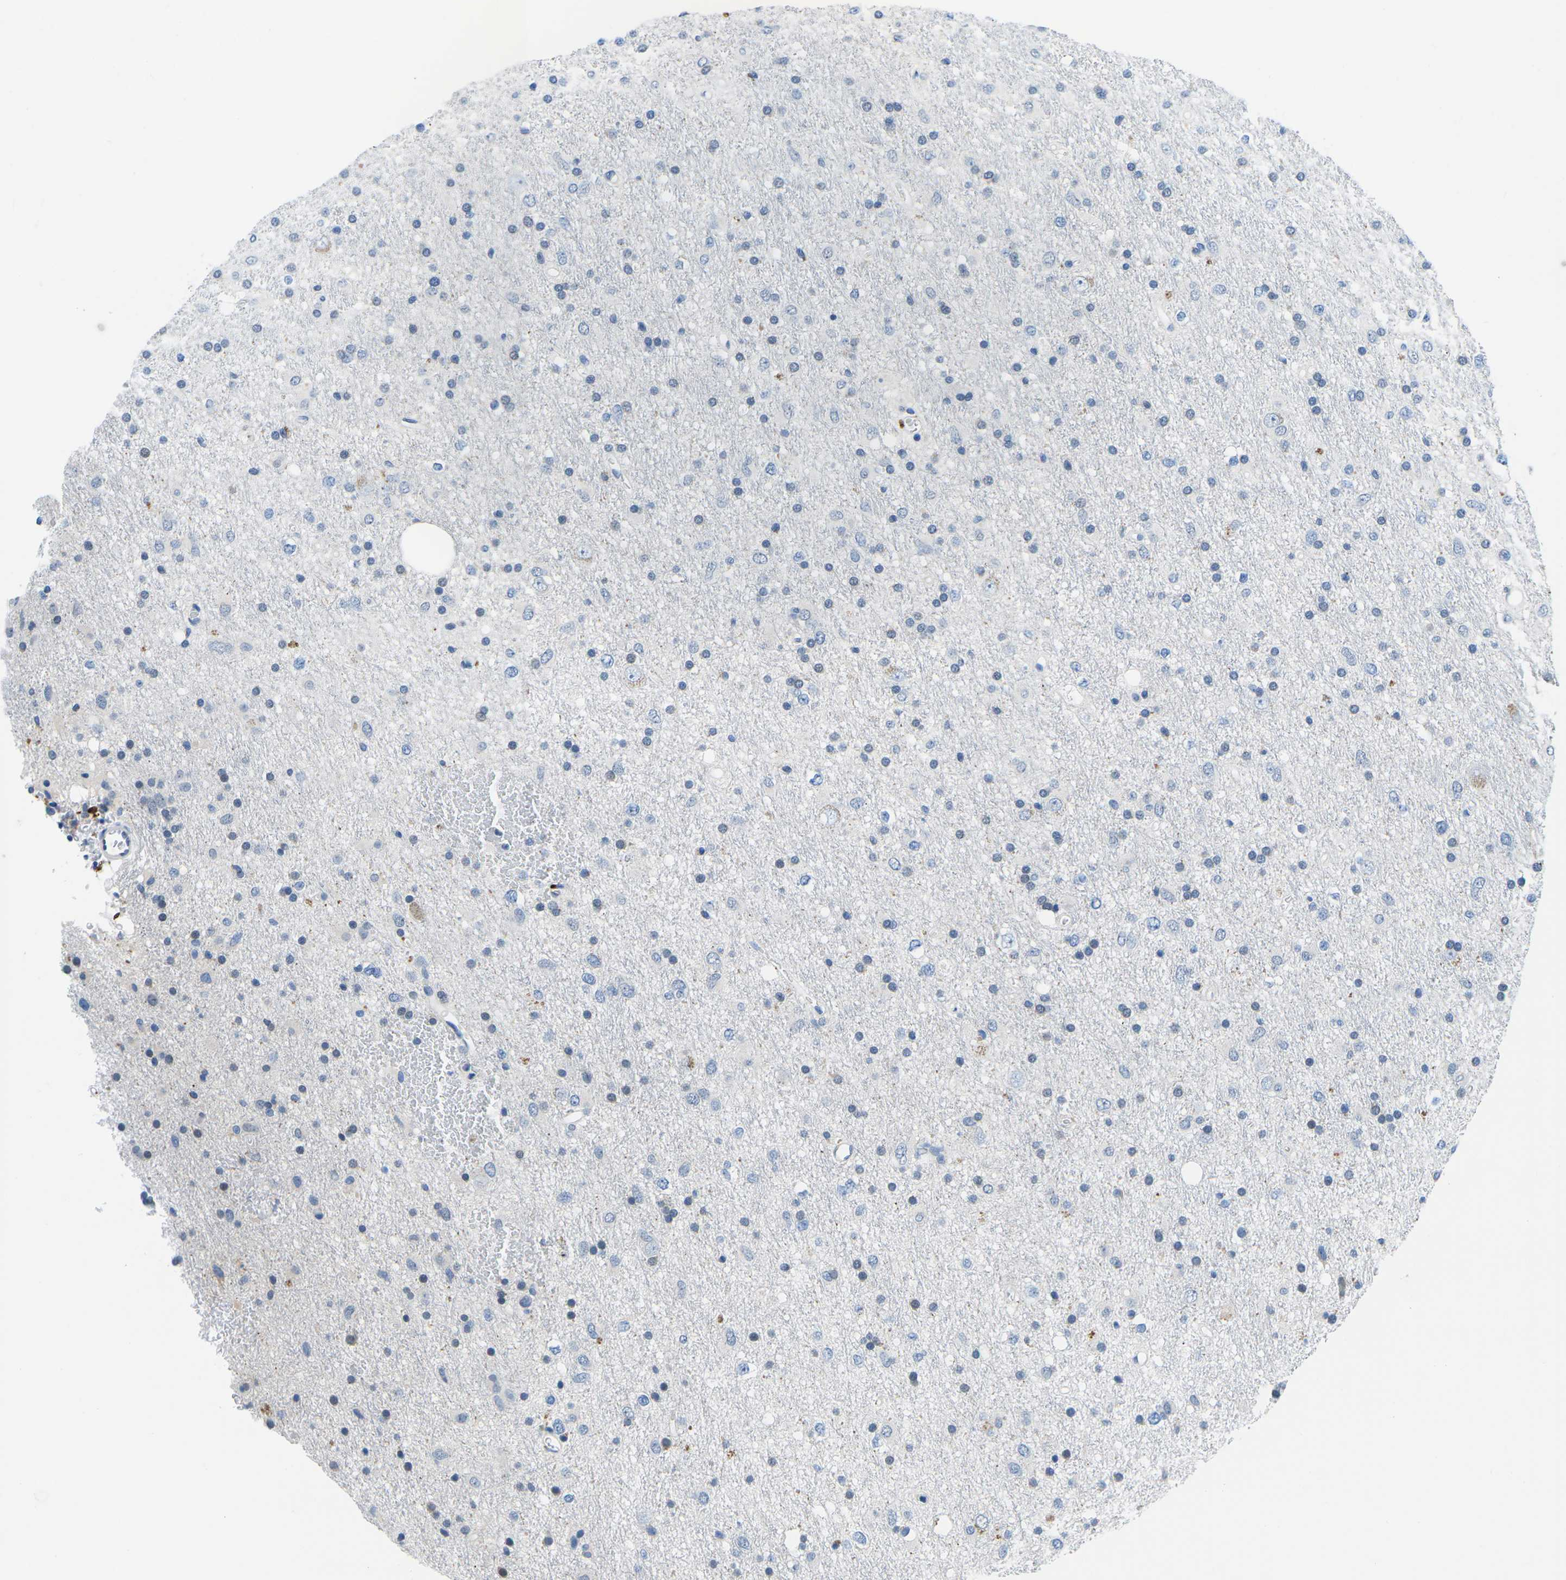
{"staining": {"intensity": "negative", "quantity": "none", "location": "none"}, "tissue": "glioma", "cell_type": "Tumor cells", "image_type": "cancer", "snomed": [{"axis": "morphology", "description": "Glioma, malignant, Low grade"}, {"axis": "topography", "description": "Brain"}], "caption": "Immunohistochemistry (IHC) of glioma displays no expression in tumor cells.", "gene": "TM6SF1", "patient": {"sex": "male", "age": 77}}